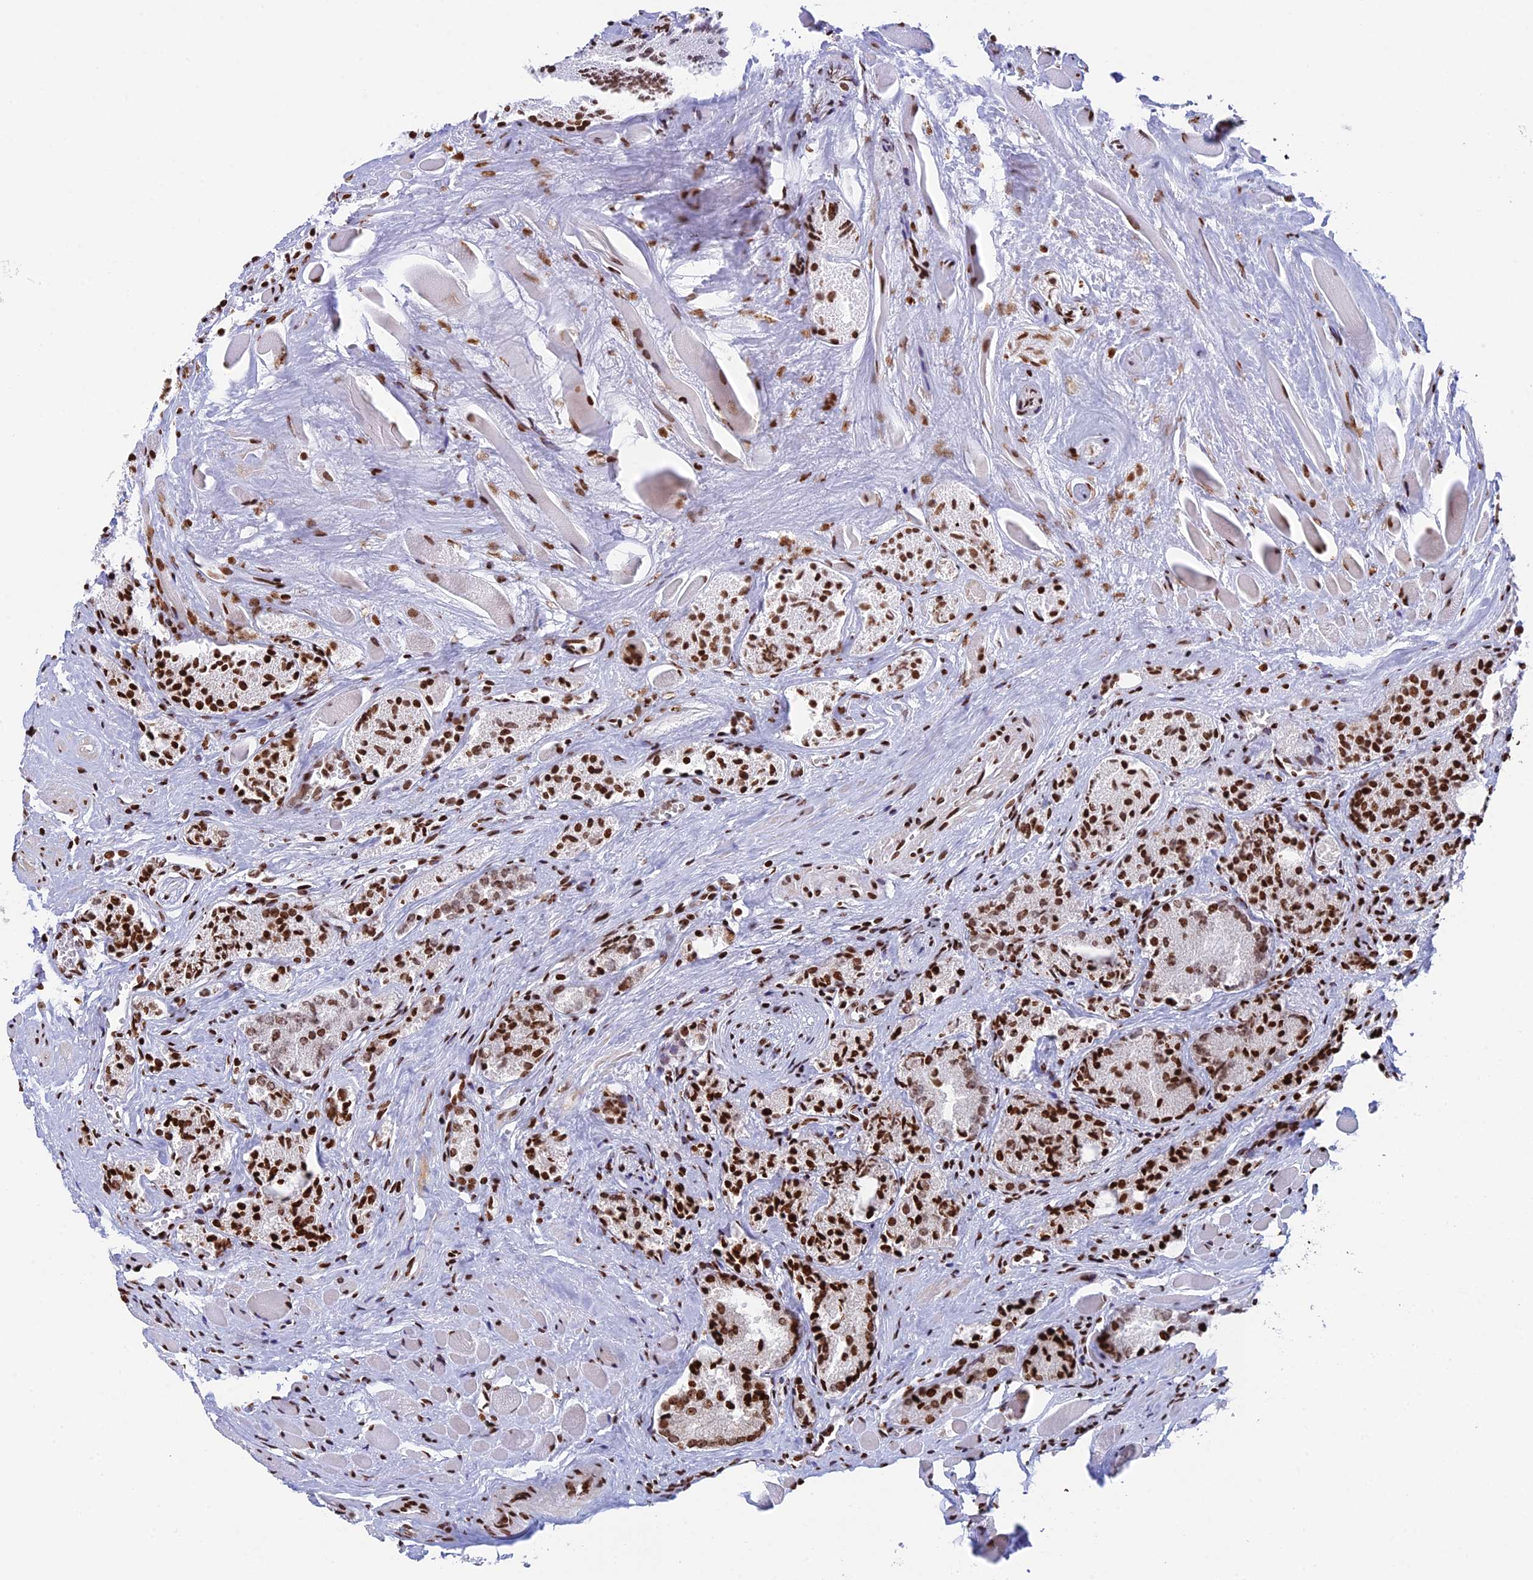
{"staining": {"intensity": "moderate", "quantity": ">75%", "location": "nuclear"}, "tissue": "prostate cancer", "cell_type": "Tumor cells", "image_type": "cancer", "snomed": [{"axis": "morphology", "description": "Adenocarcinoma, Low grade"}, {"axis": "topography", "description": "Prostate"}], "caption": "A histopathology image of human prostate adenocarcinoma (low-grade) stained for a protein shows moderate nuclear brown staining in tumor cells.", "gene": "RPAP1", "patient": {"sex": "male", "age": 60}}